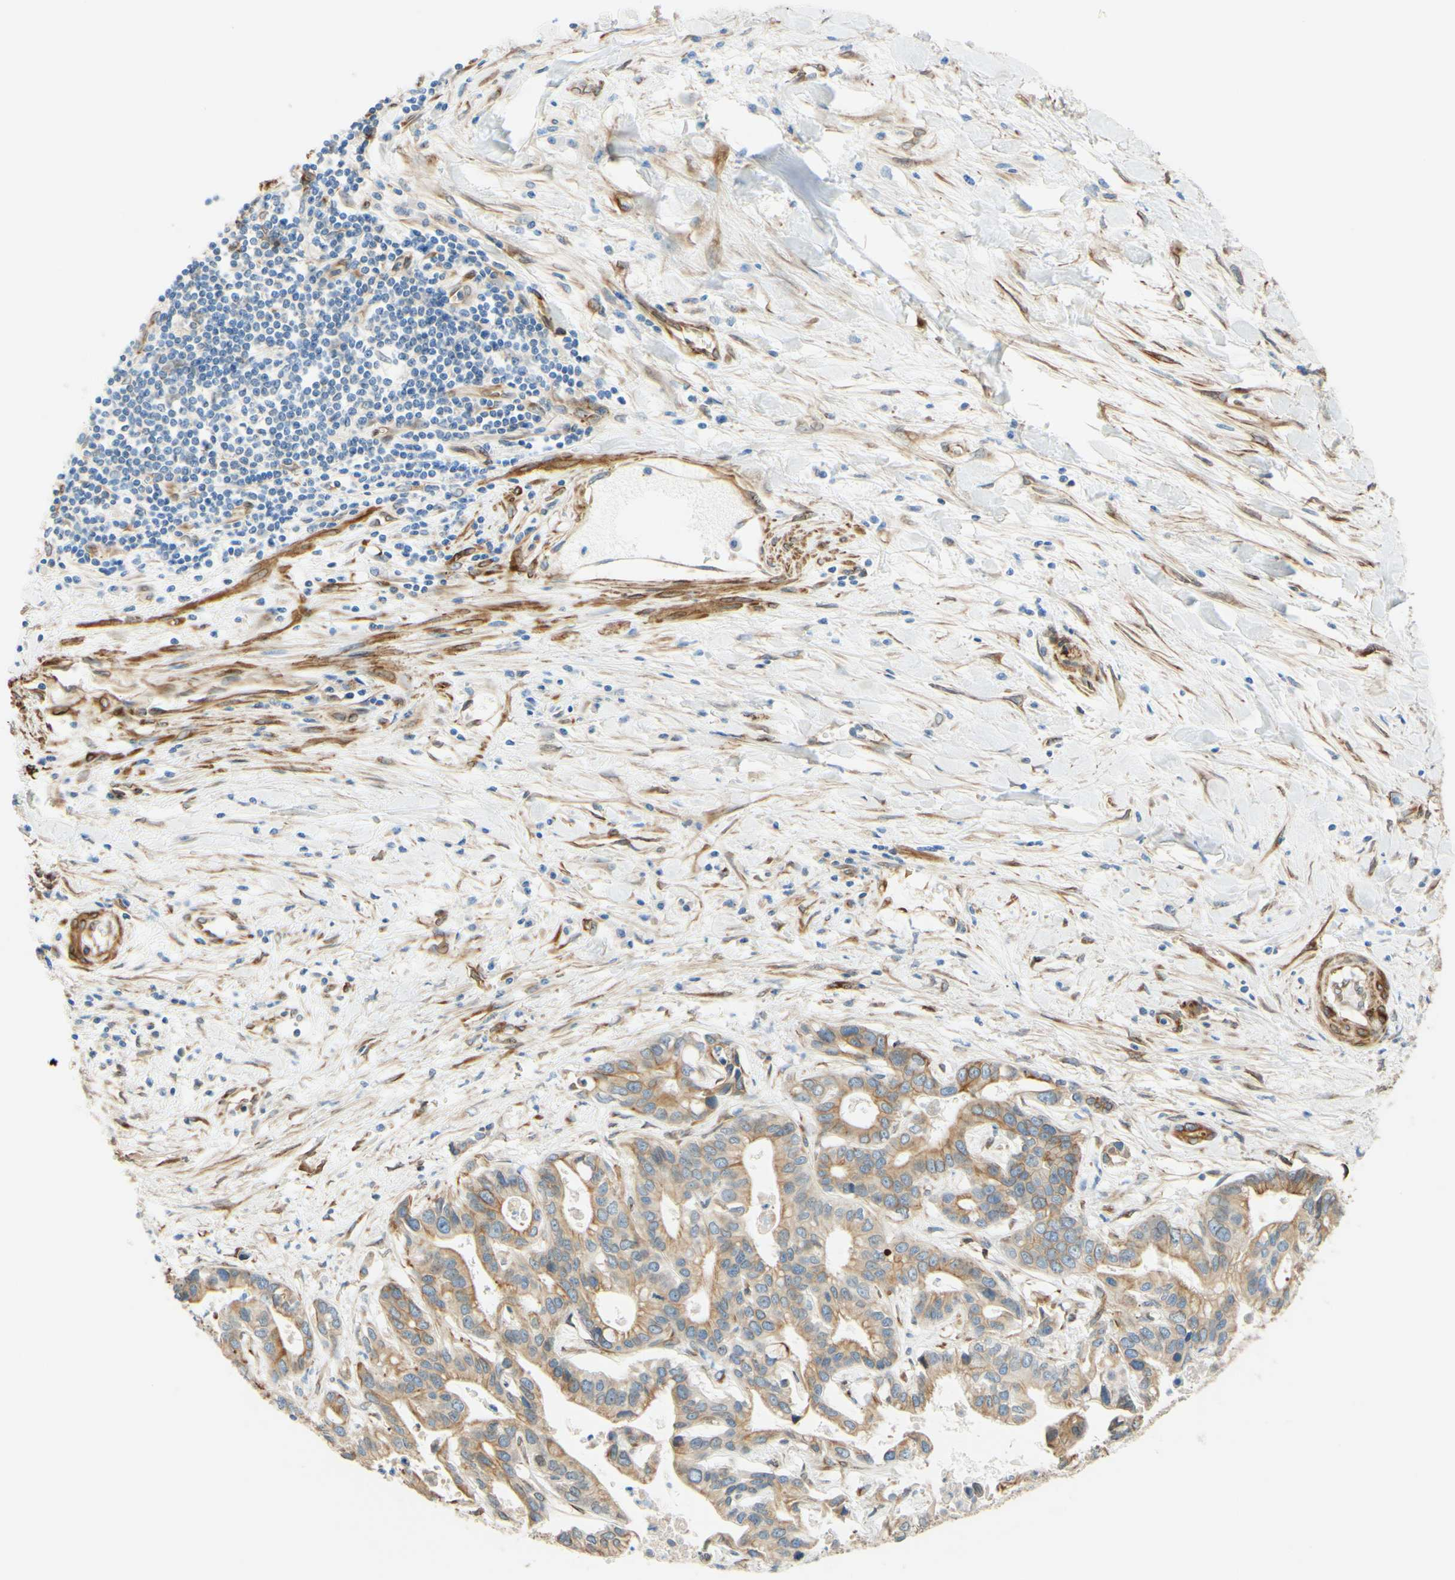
{"staining": {"intensity": "weak", "quantity": ">75%", "location": "cytoplasmic/membranous"}, "tissue": "liver cancer", "cell_type": "Tumor cells", "image_type": "cancer", "snomed": [{"axis": "morphology", "description": "Cholangiocarcinoma"}, {"axis": "topography", "description": "Liver"}], "caption": "IHC of human liver cholangiocarcinoma reveals low levels of weak cytoplasmic/membranous expression in approximately >75% of tumor cells.", "gene": "ENDOD1", "patient": {"sex": "female", "age": 65}}